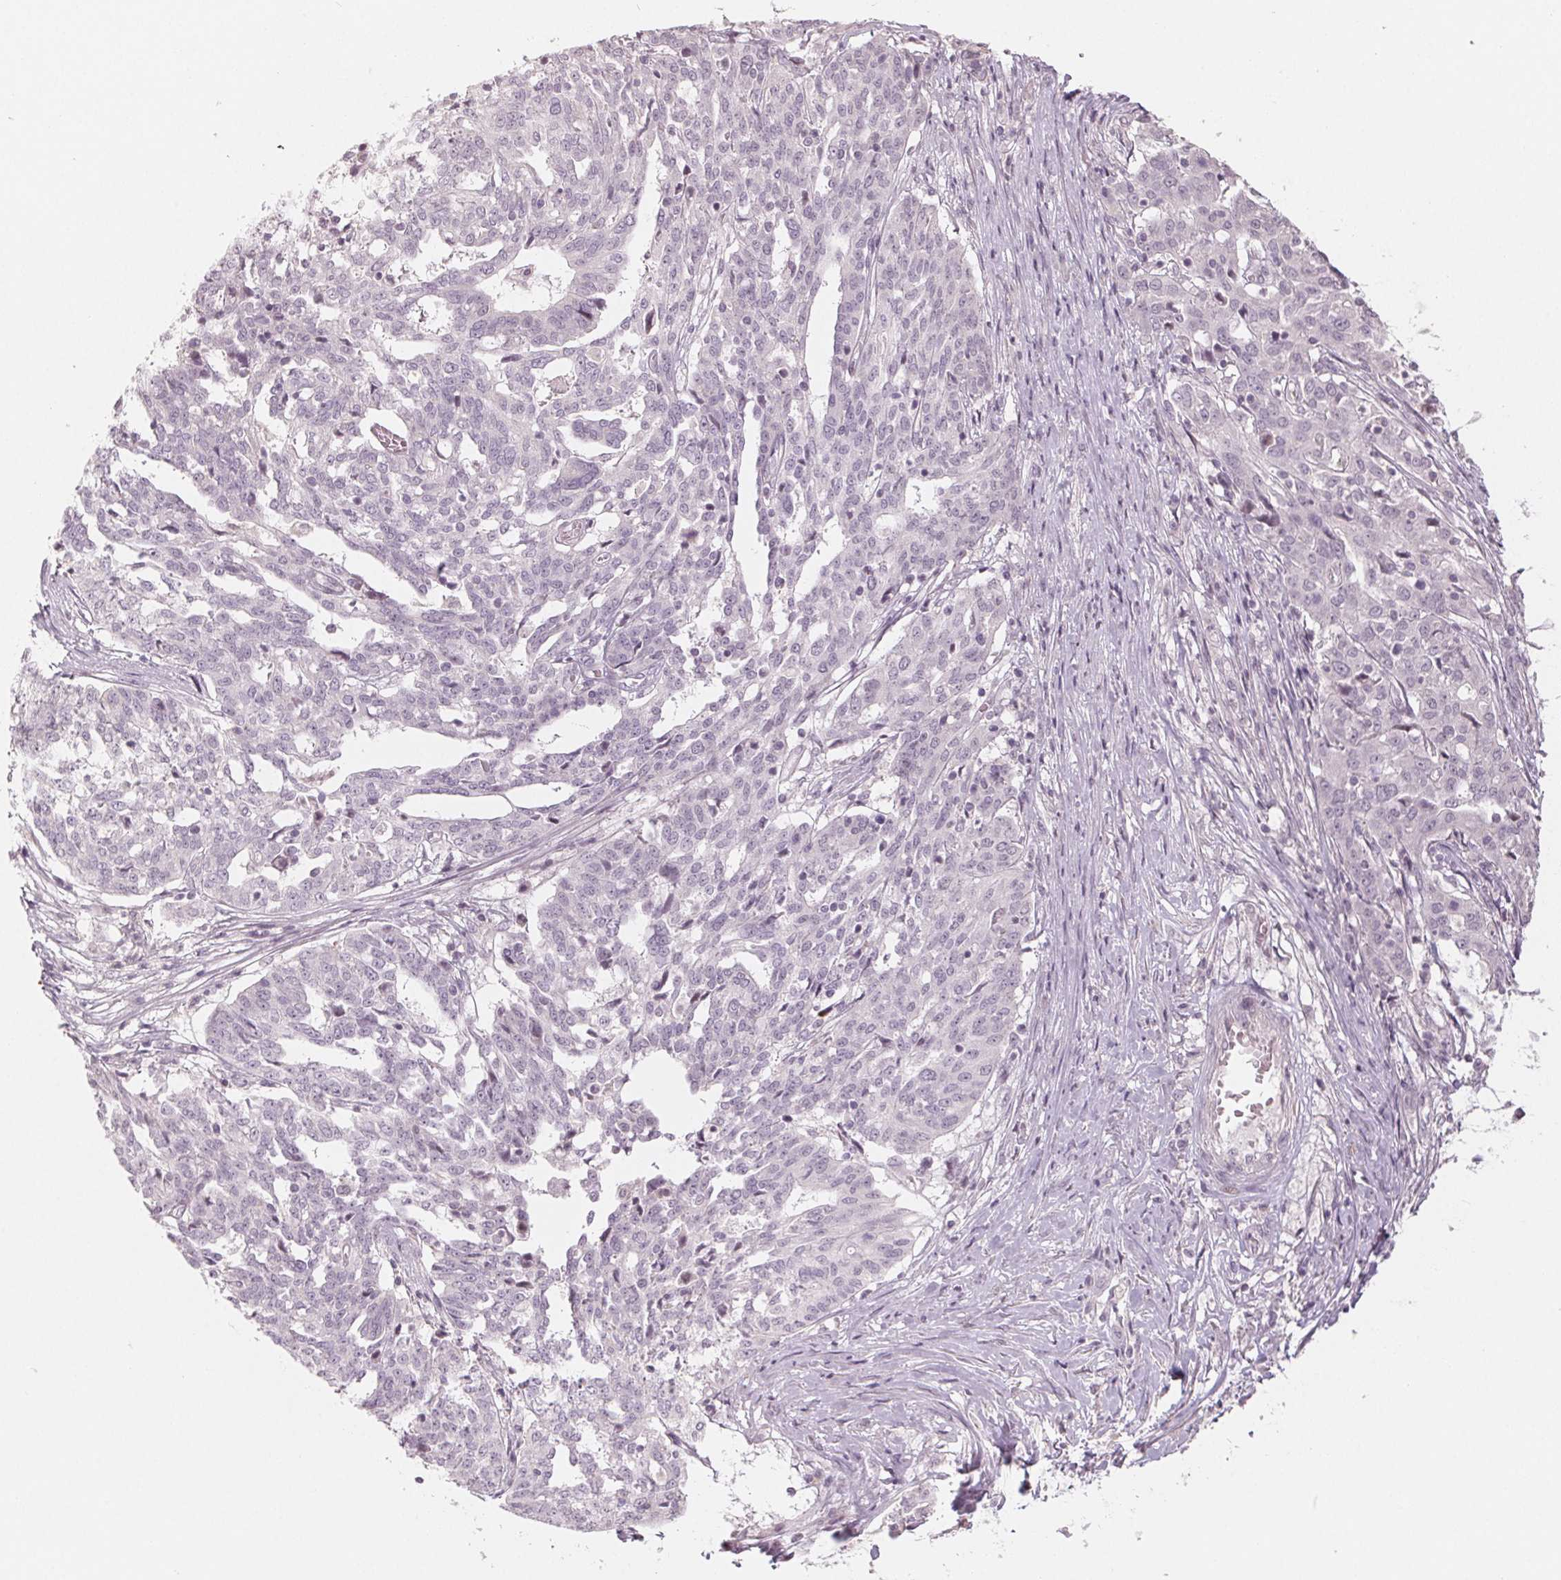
{"staining": {"intensity": "negative", "quantity": "none", "location": "none"}, "tissue": "ovarian cancer", "cell_type": "Tumor cells", "image_type": "cancer", "snomed": [{"axis": "morphology", "description": "Cystadenocarcinoma, serous, NOS"}, {"axis": "topography", "description": "Ovary"}], "caption": "Image shows no protein expression in tumor cells of ovarian cancer (serous cystadenocarcinoma) tissue. (Immunohistochemistry, brightfield microscopy, high magnification).", "gene": "ZBBX", "patient": {"sex": "female", "age": 67}}